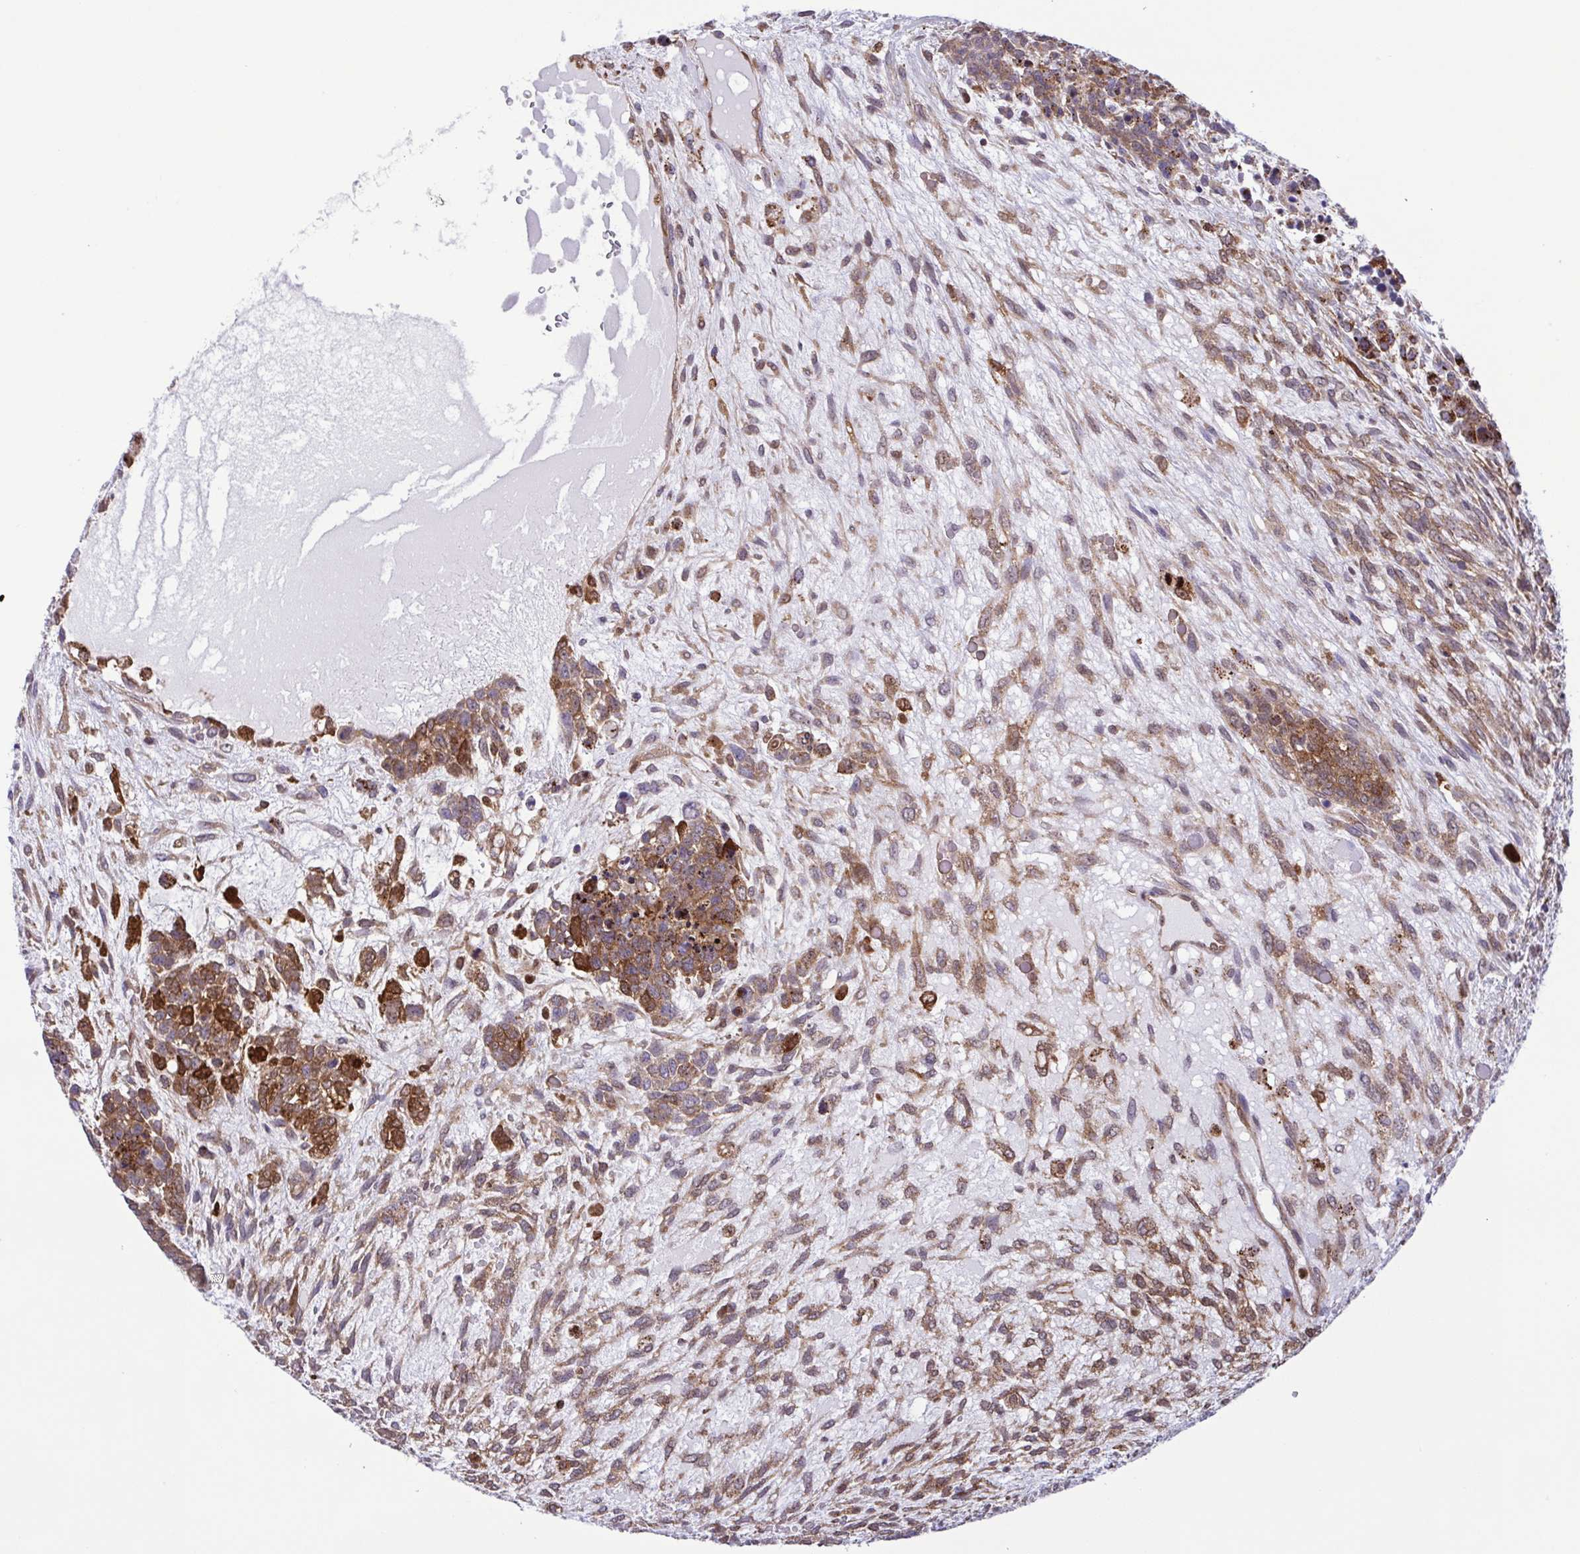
{"staining": {"intensity": "strong", "quantity": ">75%", "location": "cytoplasmic/membranous"}, "tissue": "testis cancer", "cell_type": "Tumor cells", "image_type": "cancer", "snomed": [{"axis": "morphology", "description": "Carcinoma, Embryonal, NOS"}, {"axis": "topography", "description": "Testis"}], "caption": "Immunohistochemistry (DAB) staining of testis cancer demonstrates strong cytoplasmic/membranous protein positivity in approximately >75% of tumor cells. The staining was performed using DAB to visualize the protein expression in brown, while the nuclei were stained in blue with hematoxylin (Magnification: 20x).", "gene": "CHMP1B", "patient": {"sex": "male", "age": 23}}